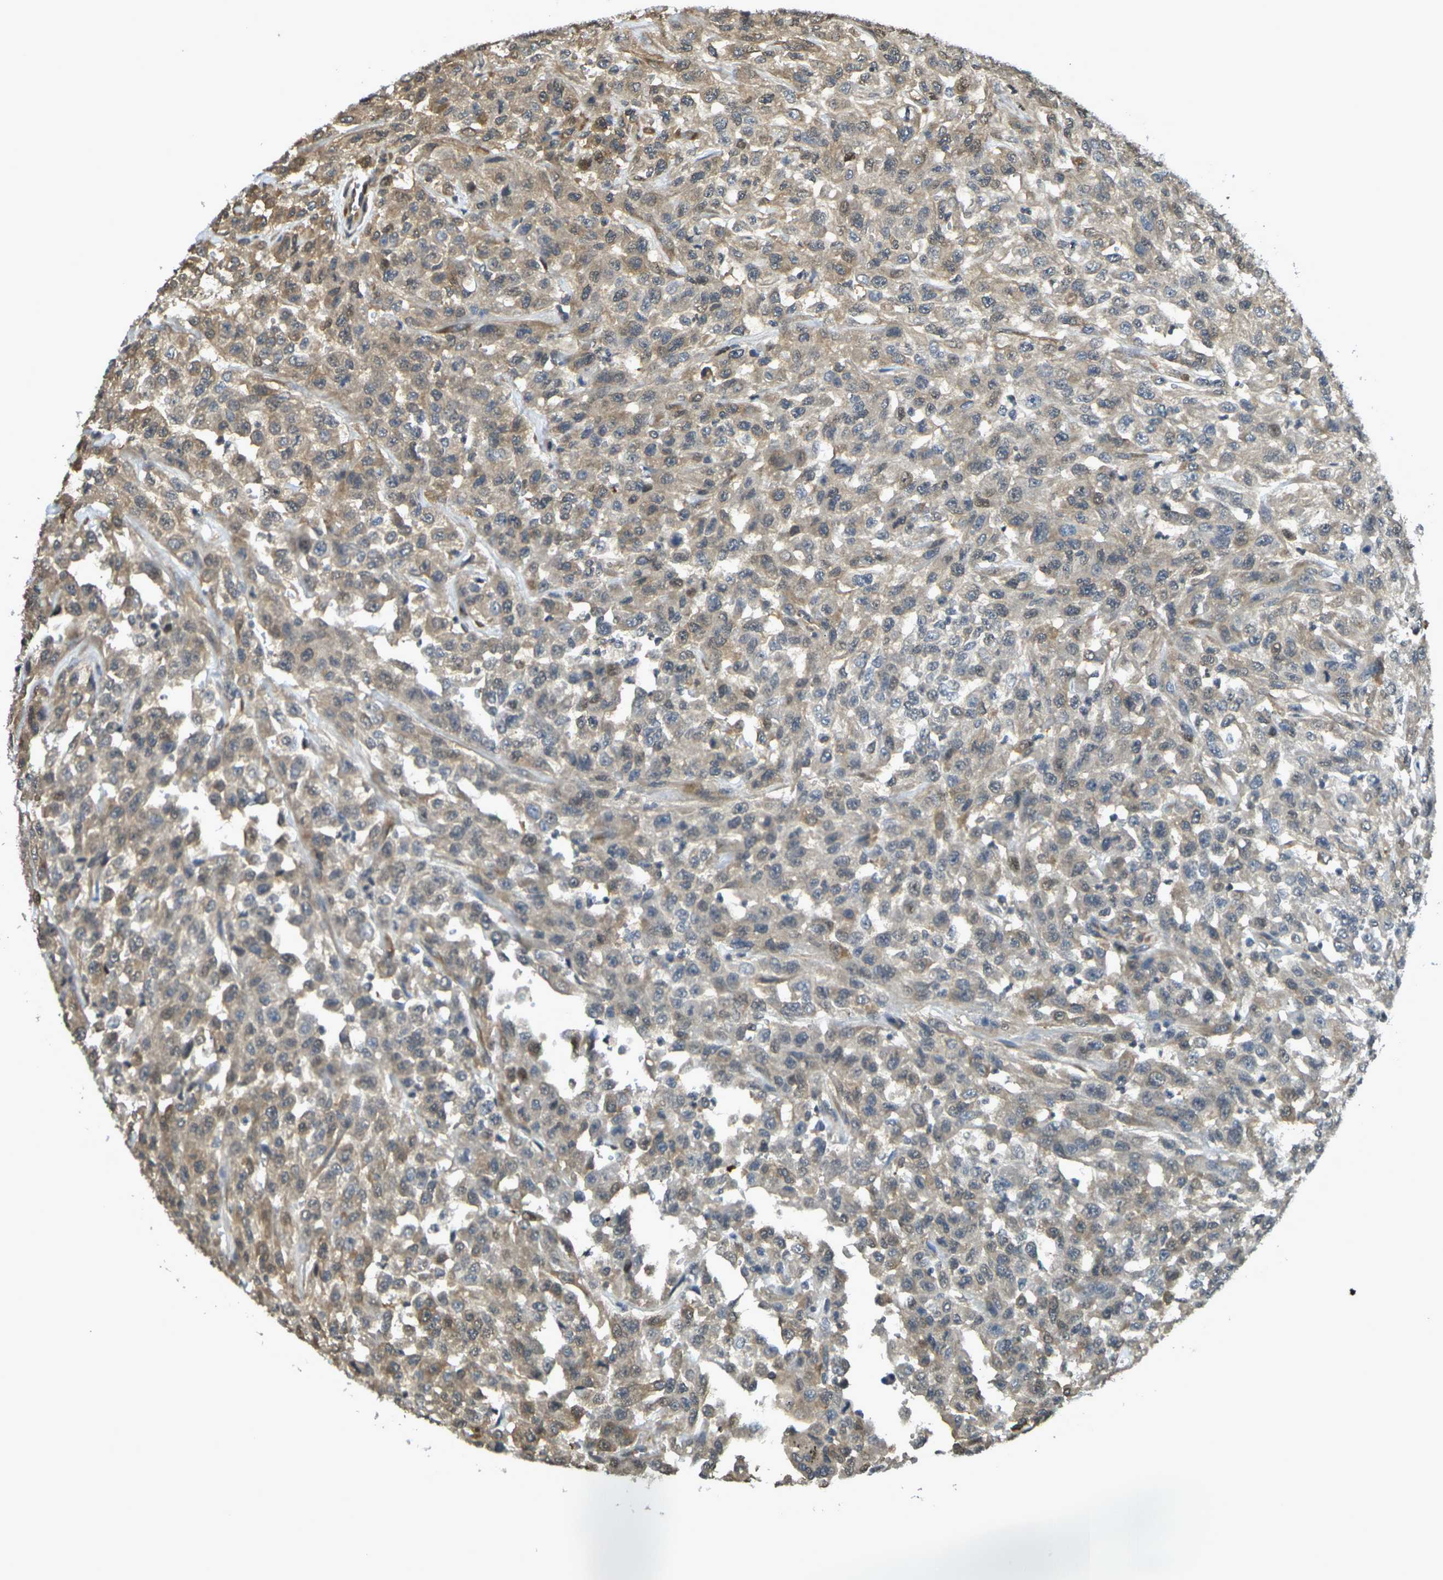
{"staining": {"intensity": "weak", "quantity": ">75%", "location": "cytoplasmic/membranous"}, "tissue": "urothelial cancer", "cell_type": "Tumor cells", "image_type": "cancer", "snomed": [{"axis": "morphology", "description": "Urothelial carcinoma, High grade"}, {"axis": "topography", "description": "Urinary bladder"}], "caption": "Protein expression analysis of human urothelial cancer reveals weak cytoplasmic/membranous positivity in about >75% of tumor cells.", "gene": "CAST", "patient": {"sex": "male", "age": 46}}